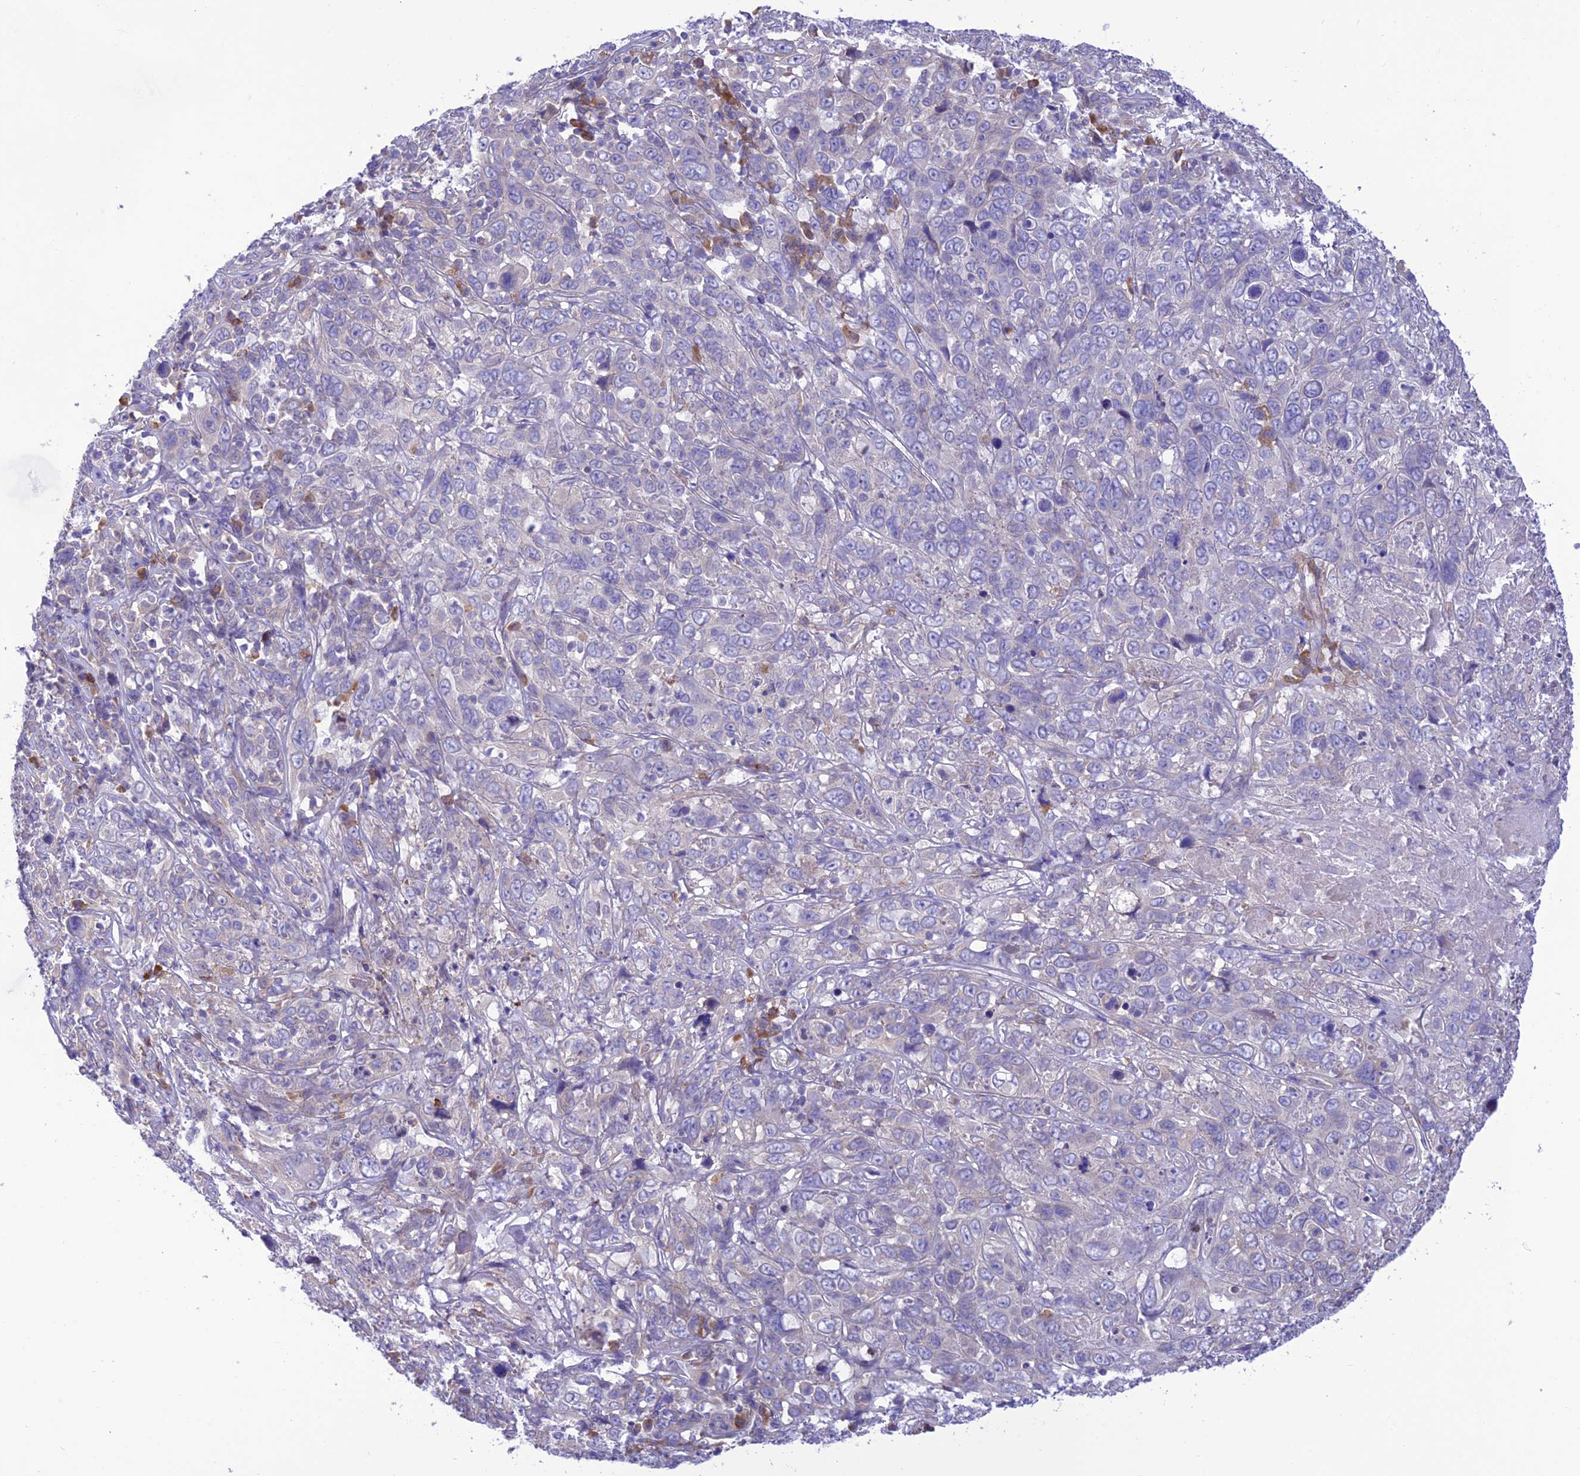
{"staining": {"intensity": "negative", "quantity": "none", "location": "none"}, "tissue": "cervical cancer", "cell_type": "Tumor cells", "image_type": "cancer", "snomed": [{"axis": "morphology", "description": "Squamous cell carcinoma, NOS"}, {"axis": "topography", "description": "Cervix"}], "caption": "Immunohistochemistry (IHC) micrograph of cervical cancer (squamous cell carcinoma) stained for a protein (brown), which exhibits no staining in tumor cells.", "gene": "RNF126", "patient": {"sex": "female", "age": 46}}